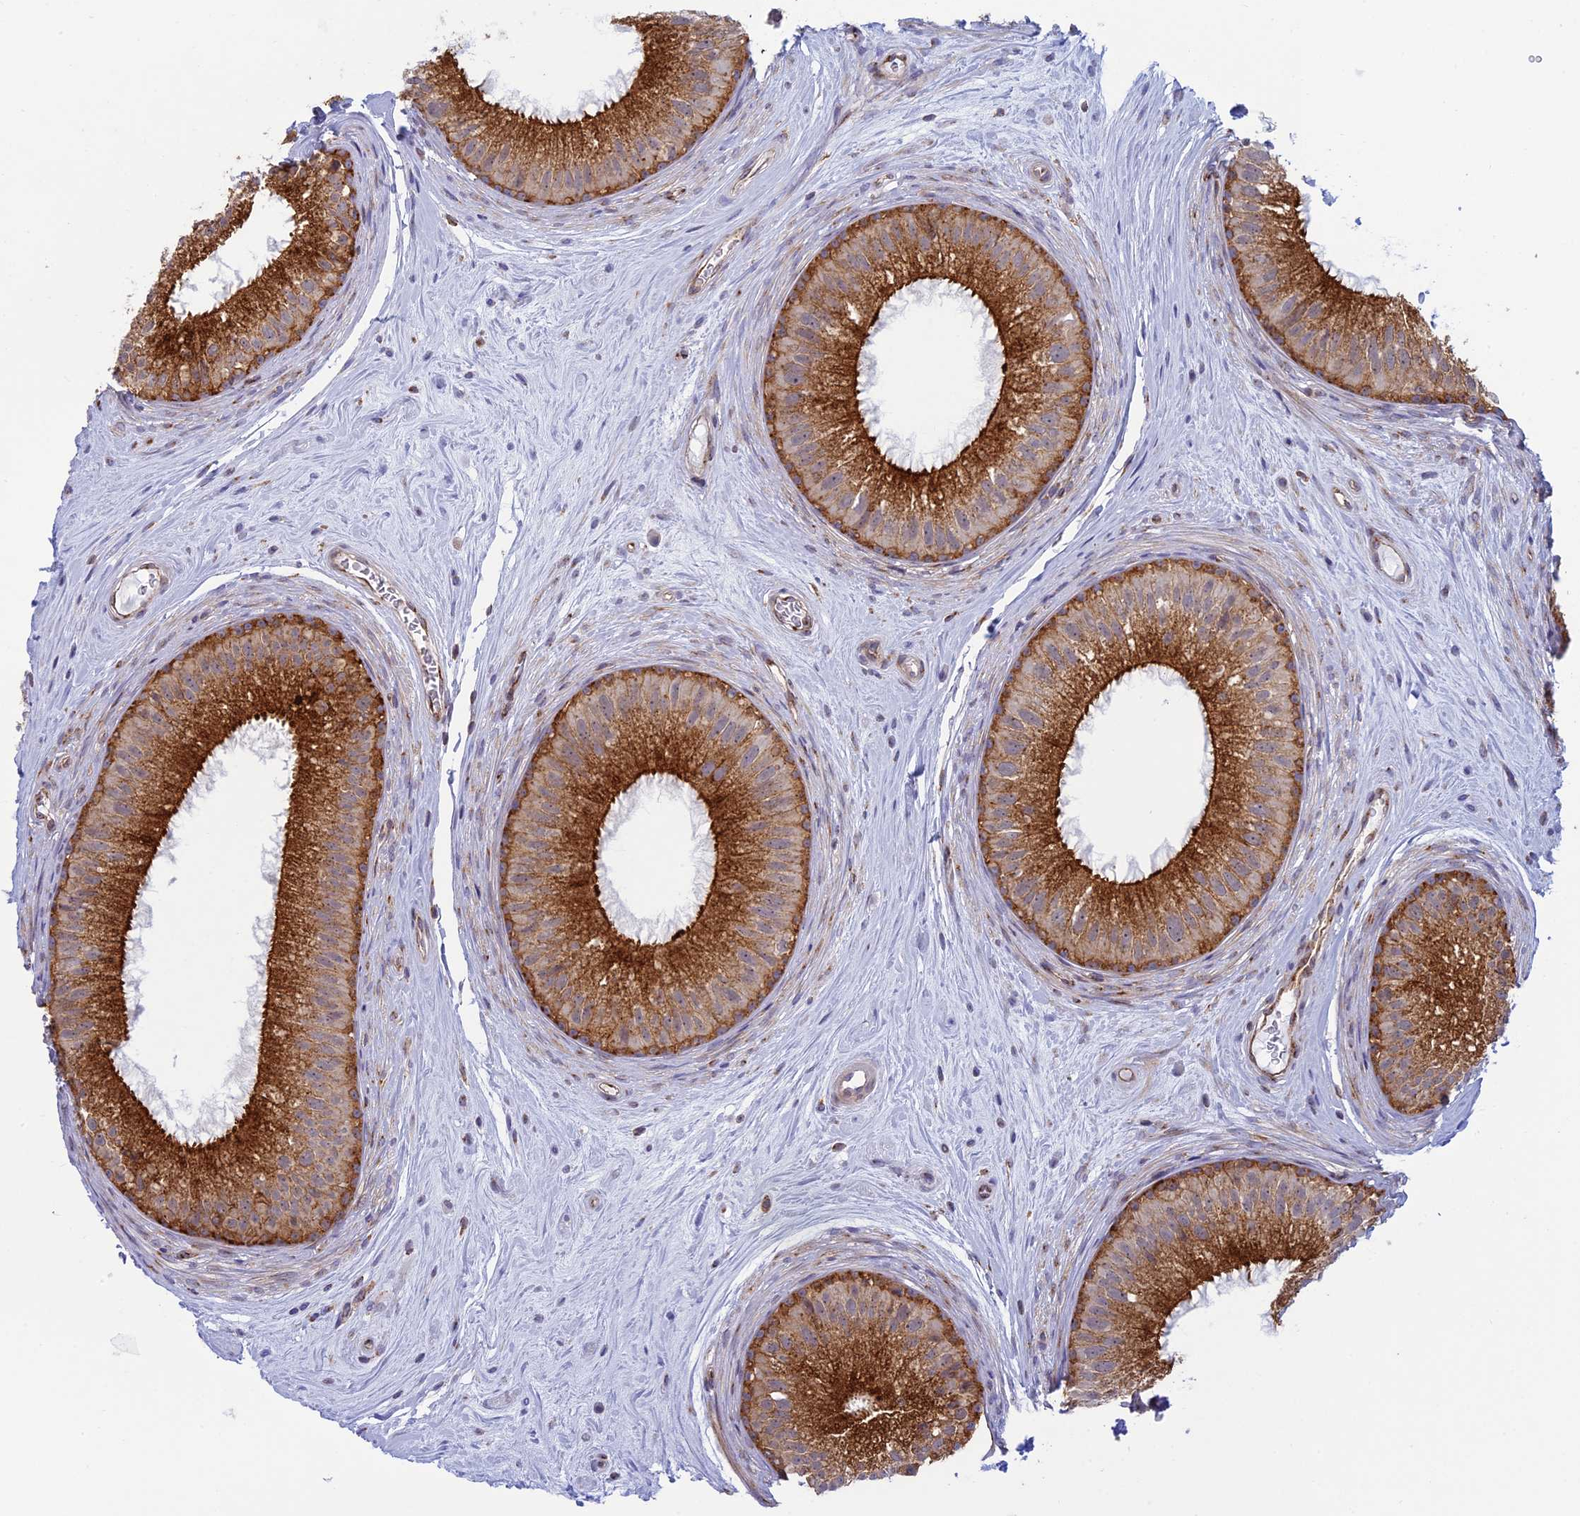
{"staining": {"intensity": "strong", "quantity": ">75%", "location": "cytoplasmic/membranous"}, "tissue": "epididymis", "cell_type": "Glandular cells", "image_type": "normal", "snomed": [{"axis": "morphology", "description": "Normal tissue, NOS"}, {"axis": "topography", "description": "Epididymis"}], "caption": "Brown immunohistochemical staining in benign human epididymis demonstrates strong cytoplasmic/membranous expression in about >75% of glandular cells. Nuclei are stained in blue.", "gene": "CLINT1", "patient": {"sex": "male", "age": 33}}